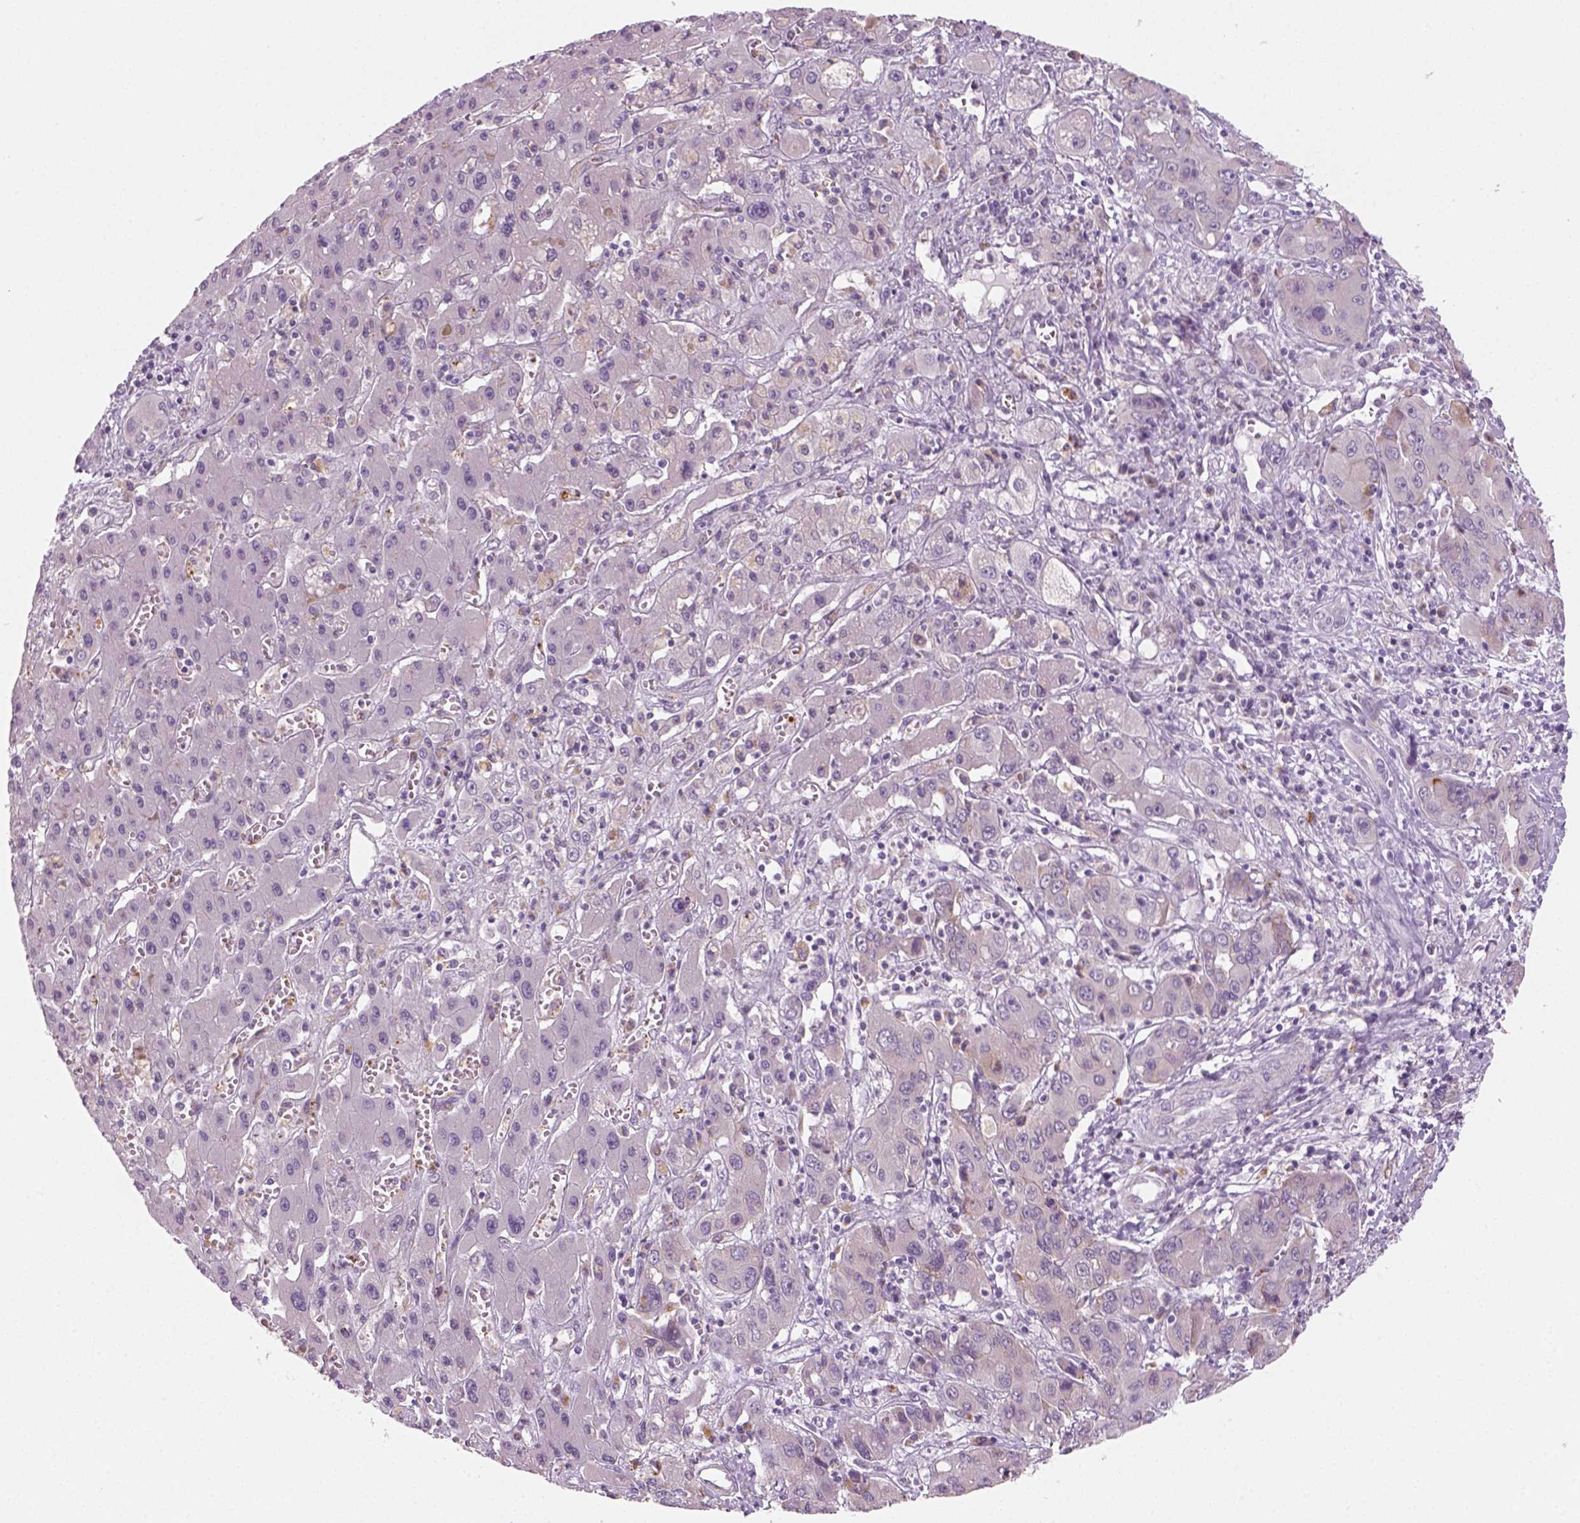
{"staining": {"intensity": "negative", "quantity": "none", "location": "none"}, "tissue": "liver cancer", "cell_type": "Tumor cells", "image_type": "cancer", "snomed": [{"axis": "morphology", "description": "Cholangiocarcinoma"}, {"axis": "topography", "description": "Liver"}], "caption": "There is no significant staining in tumor cells of liver cholangiocarcinoma.", "gene": "FAM163B", "patient": {"sex": "male", "age": 67}}